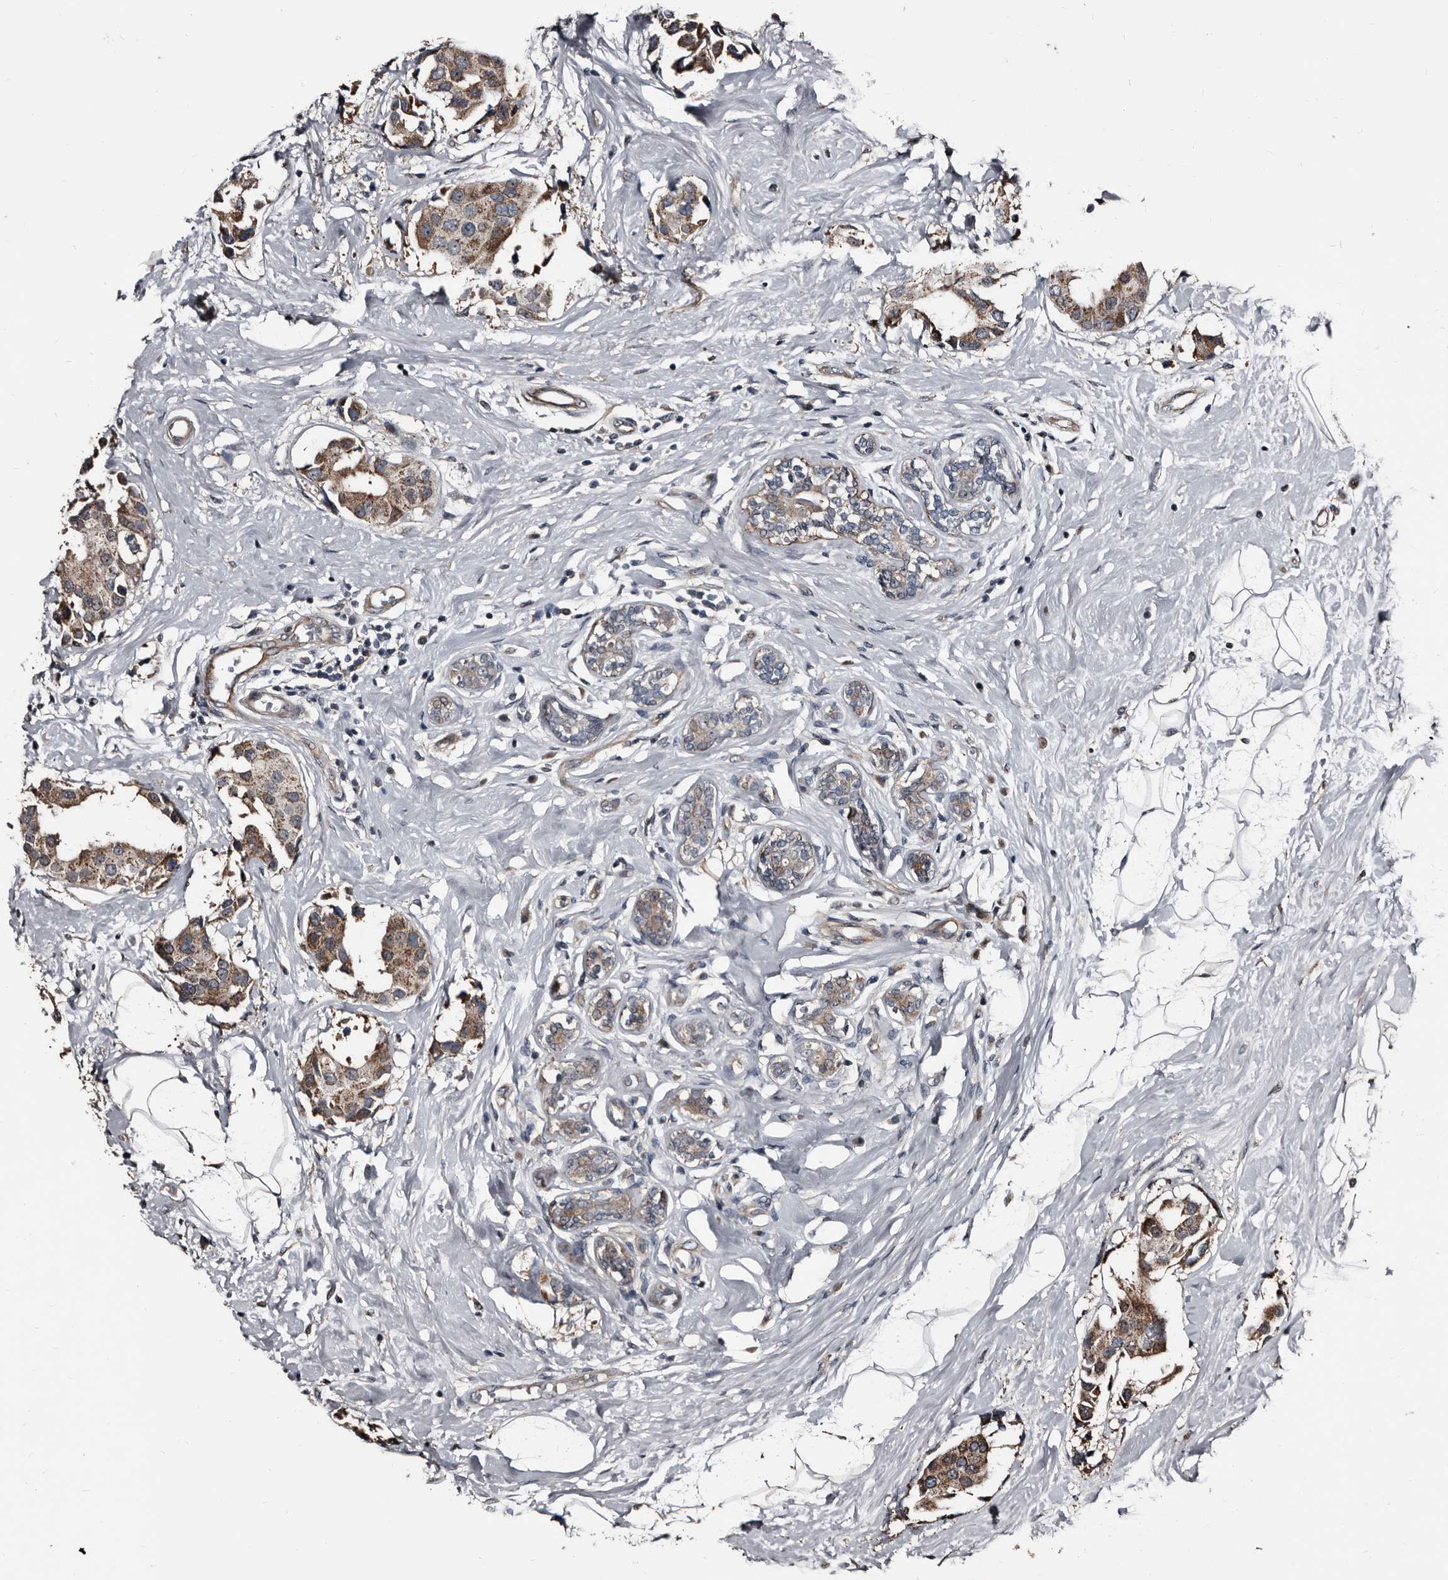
{"staining": {"intensity": "moderate", "quantity": ">75%", "location": "cytoplasmic/membranous"}, "tissue": "breast cancer", "cell_type": "Tumor cells", "image_type": "cancer", "snomed": [{"axis": "morphology", "description": "Normal tissue, NOS"}, {"axis": "morphology", "description": "Duct carcinoma"}, {"axis": "topography", "description": "Breast"}], "caption": "Protein staining of breast invasive ductal carcinoma tissue shows moderate cytoplasmic/membranous positivity in about >75% of tumor cells. The protein of interest is stained brown, and the nuclei are stained in blue (DAB (3,3'-diaminobenzidine) IHC with brightfield microscopy, high magnification).", "gene": "DHPS", "patient": {"sex": "female", "age": 39}}